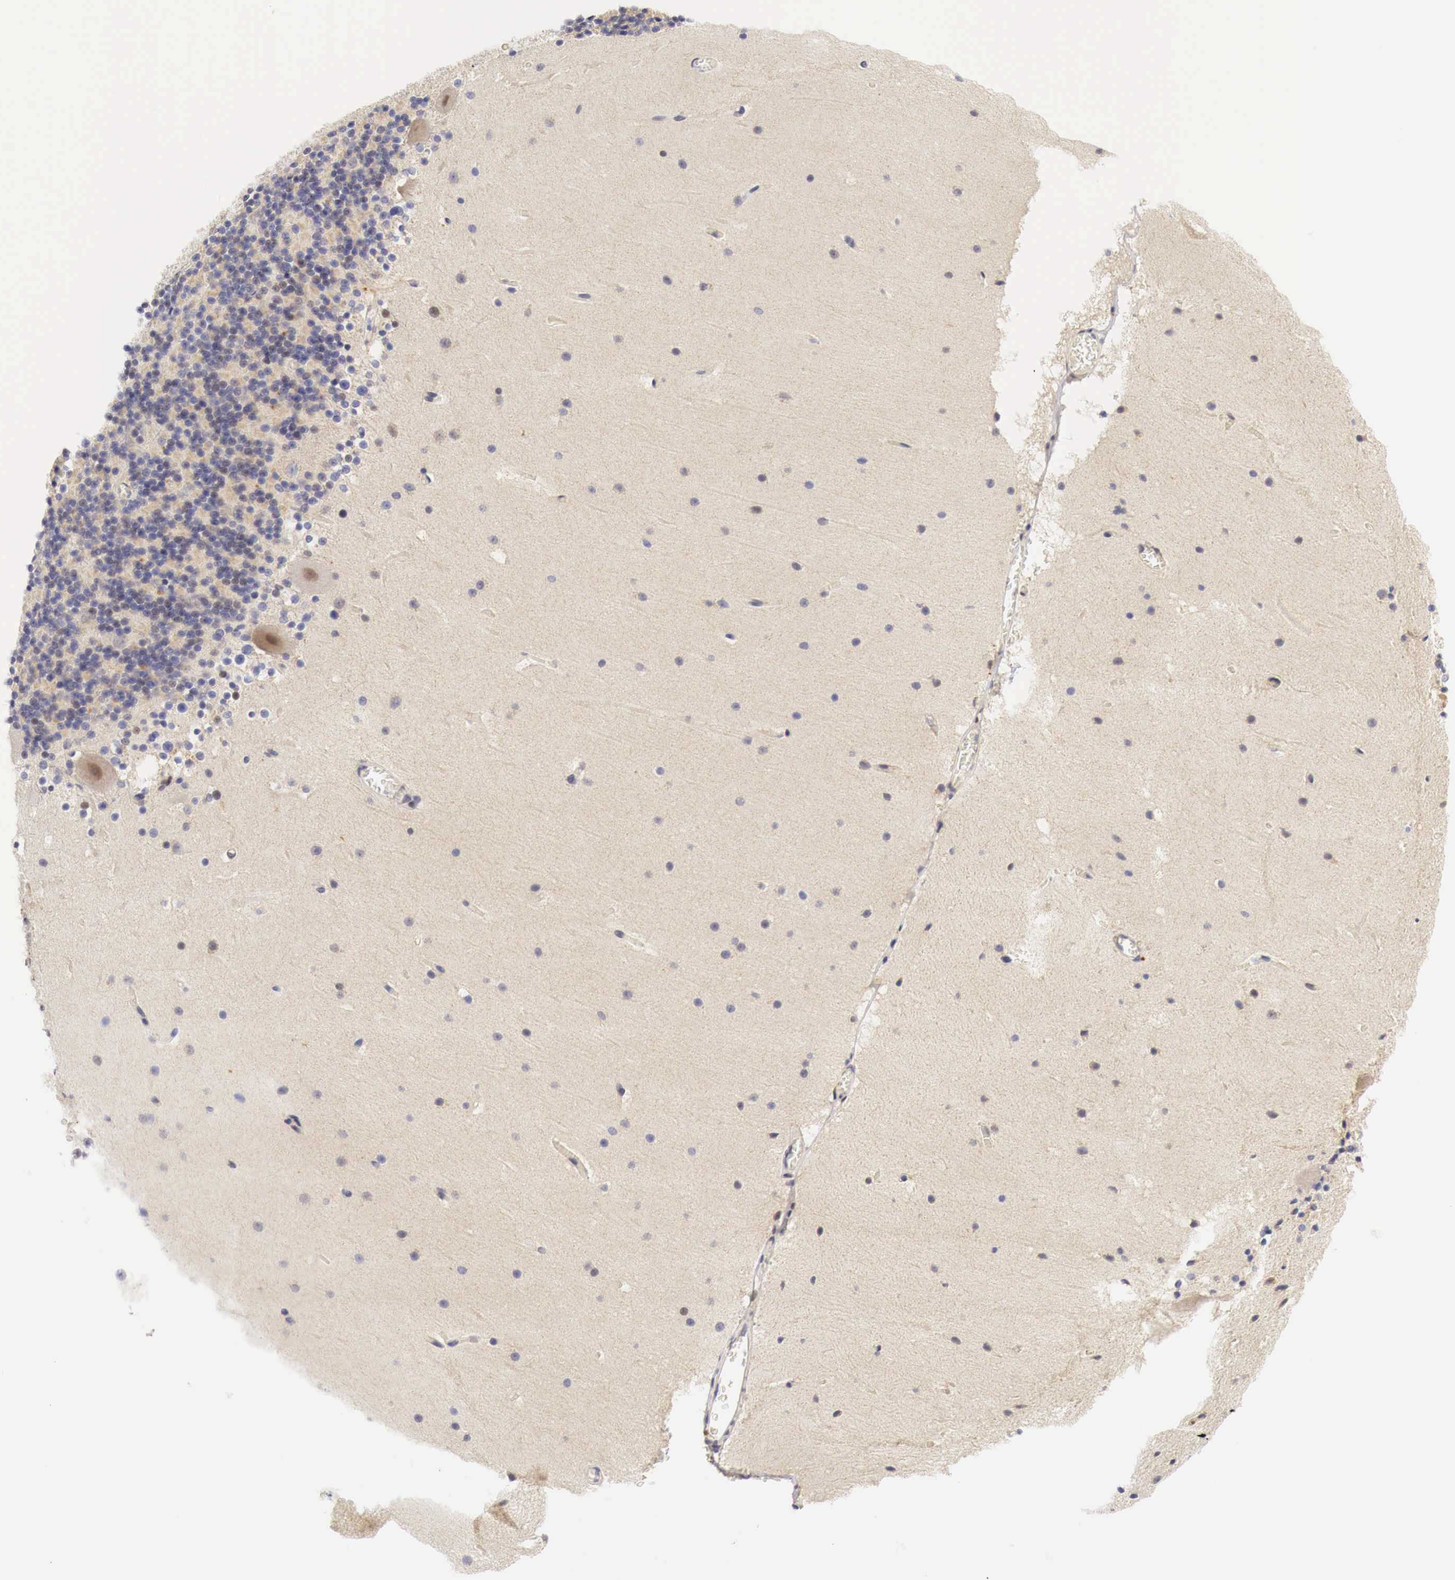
{"staining": {"intensity": "weak", "quantity": "<25%", "location": "nuclear"}, "tissue": "cerebellum", "cell_type": "Cells in granular layer", "image_type": "normal", "snomed": [{"axis": "morphology", "description": "Normal tissue, NOS"}, {"axis": "topography", "description": "Cerebellum"}], "caption": "High power microscopy photomicrograph of an IHC histopathology image of unremarkable cerebellum, revealing no significant expression in cells in granular layer.", "gene": "CASP3", "patient": {"sex": "male", "age": 45}}